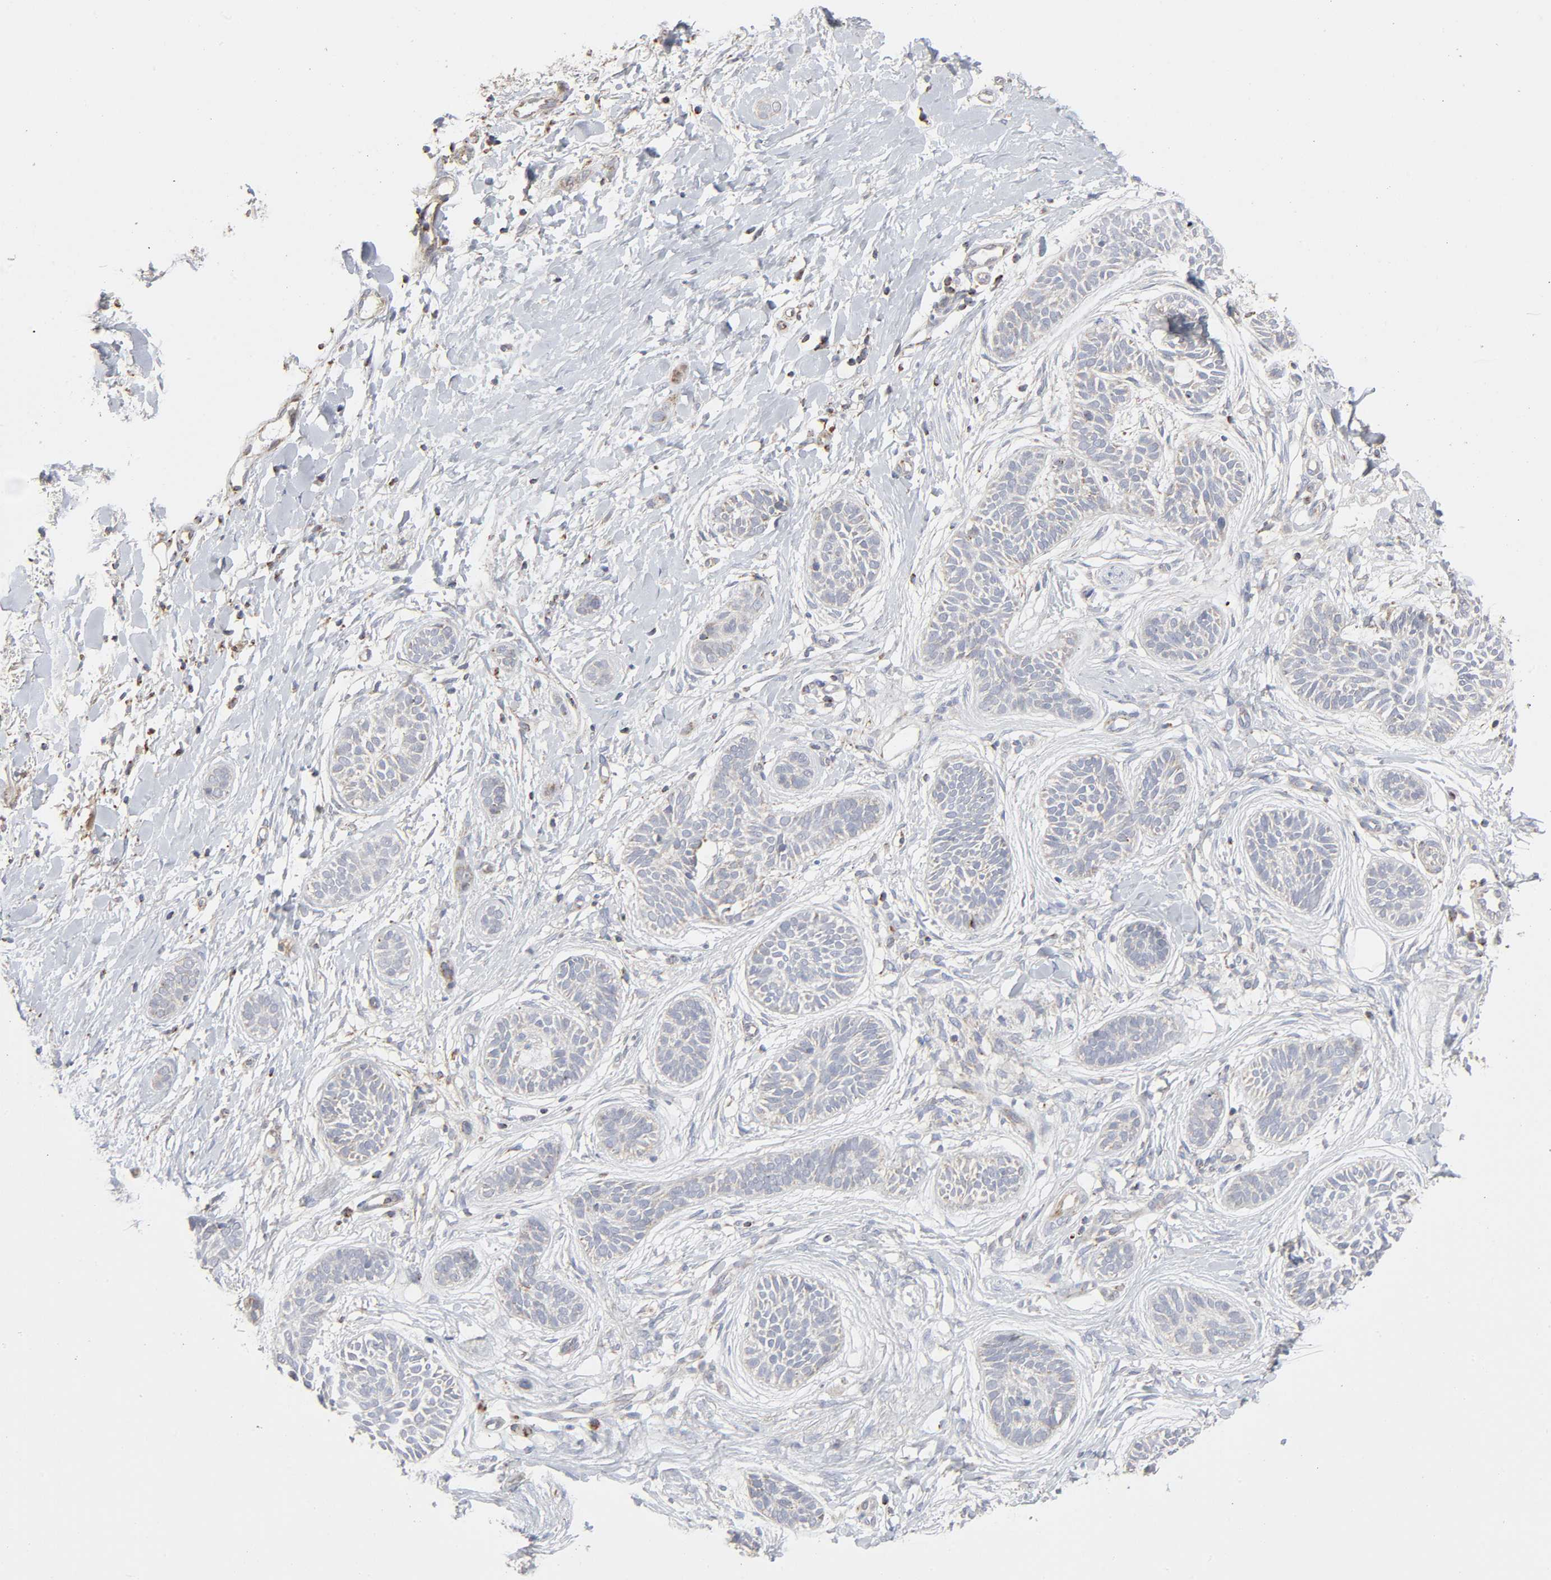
{"staining": {"intensity": "weak", "quantity": "<25%", "location": "cytoplasmic/membranous"}, "tissue": "skin cancer", "cell_type": "Tumor cells", "image_type": "cancer", "snomed": [{"axis": "morphology", "description": "Normal tissue, NOS"}, {"axis": "morphology", "description": "Basal cell carcinoma"}, {"axis": "topography", "description": "Skin"}], "caption": "IHC micrograph of human skin cancer (basal cell carcinoma) stained for a protein (brown), which shows no positivity in tumor cells.", "gene": "SYT16", "patient": {"sex": "male", "age": 63}}